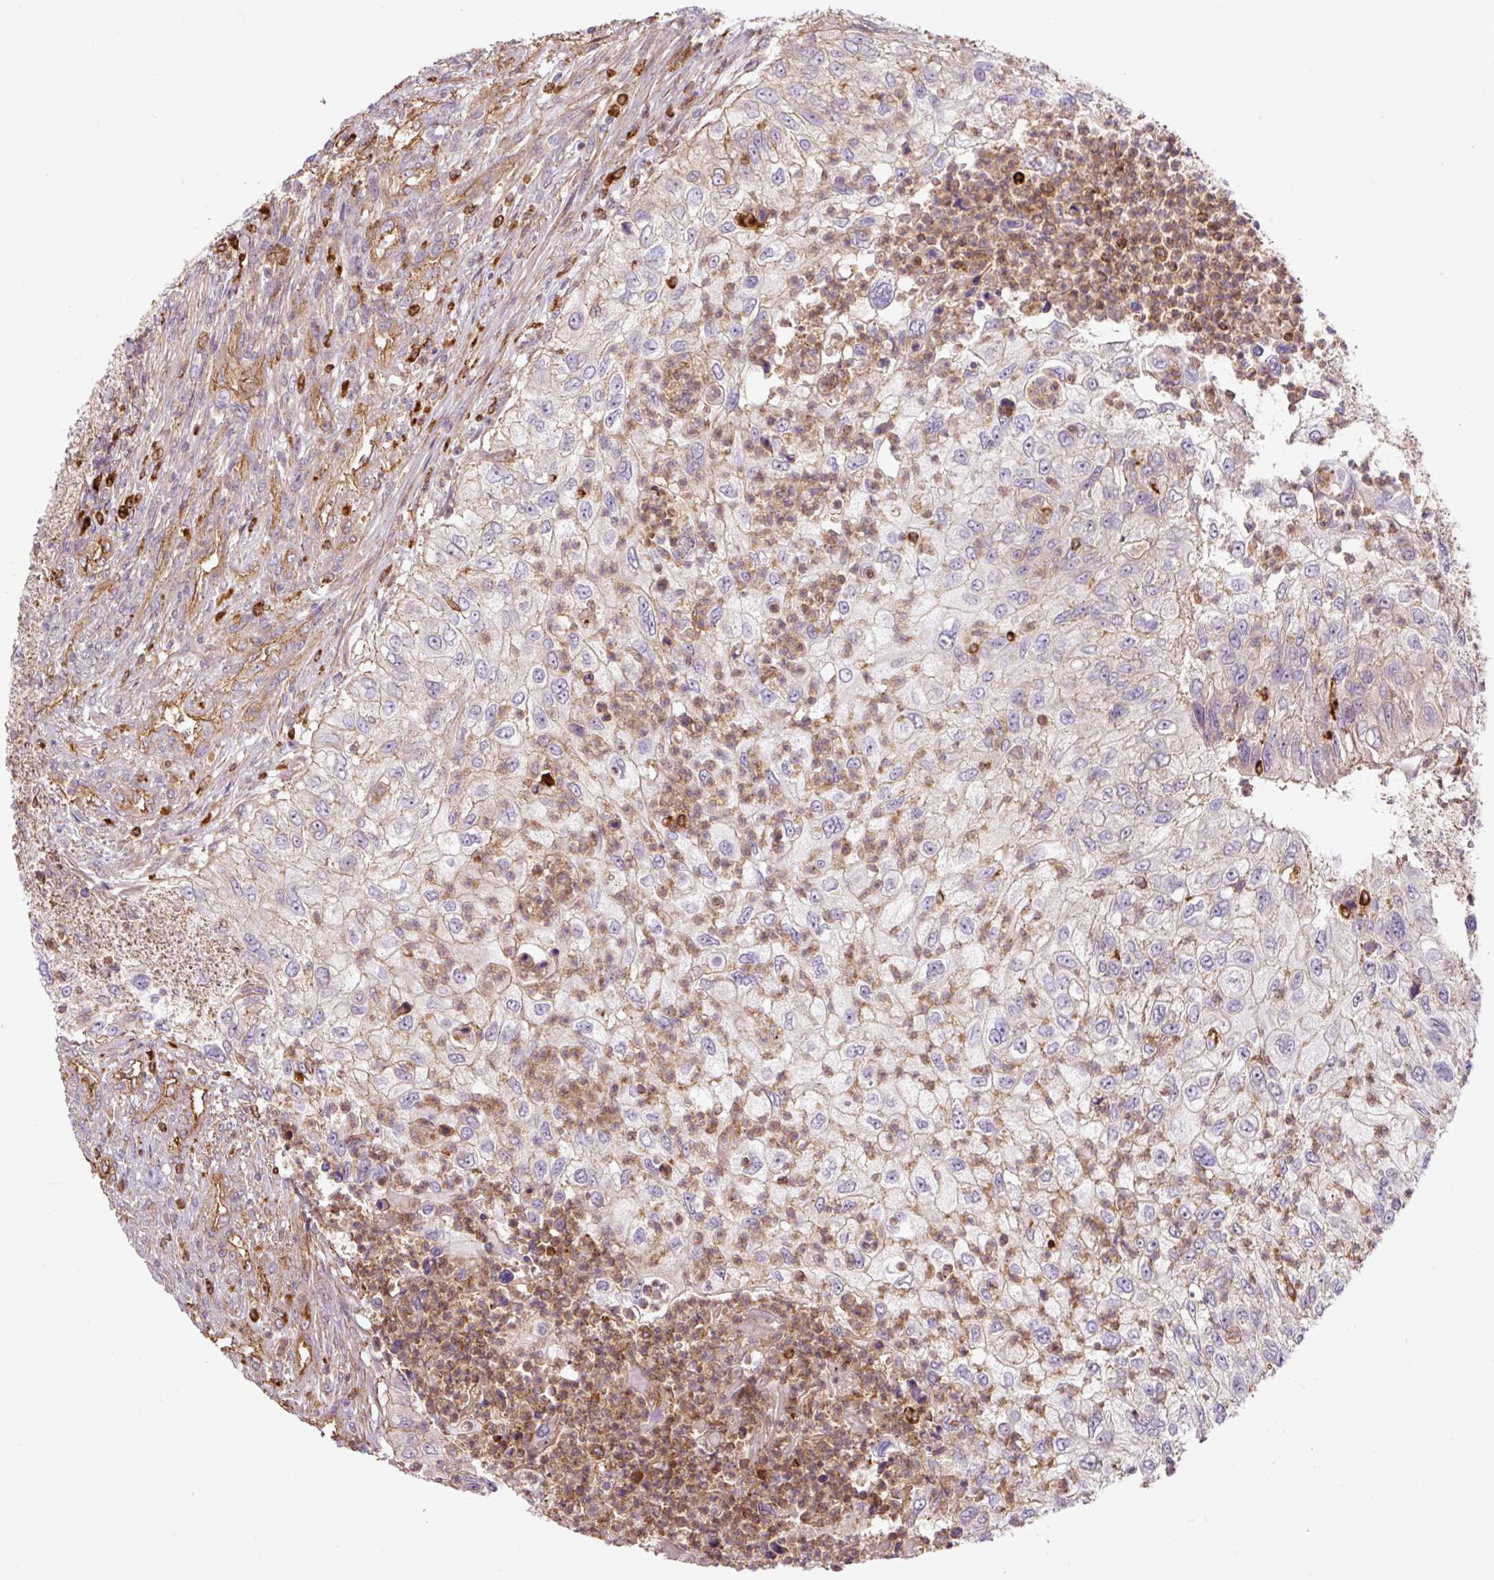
{"staining": {"intensity": "weak", "quantity": "25%-75%", "location": "cytoplasmic/membranous"}, "tissue": "urothelial cancer", "cell_type": "Tumor cells", "image_type": "cancer", "snomed": [{"axis": "morphology", "description": "Urothelial carcinoma, High grade"}, {"axis": "topography", "description": "Urinary bladder"}], "caption": "Tumor cells display low levels of weak cytoplasmic/membranous expression in about 25%-75% of cells in human high-grade urothelial carcinoma.", "gene": "B3GALT5", "patient": {"sex": "female", "age": 60}}